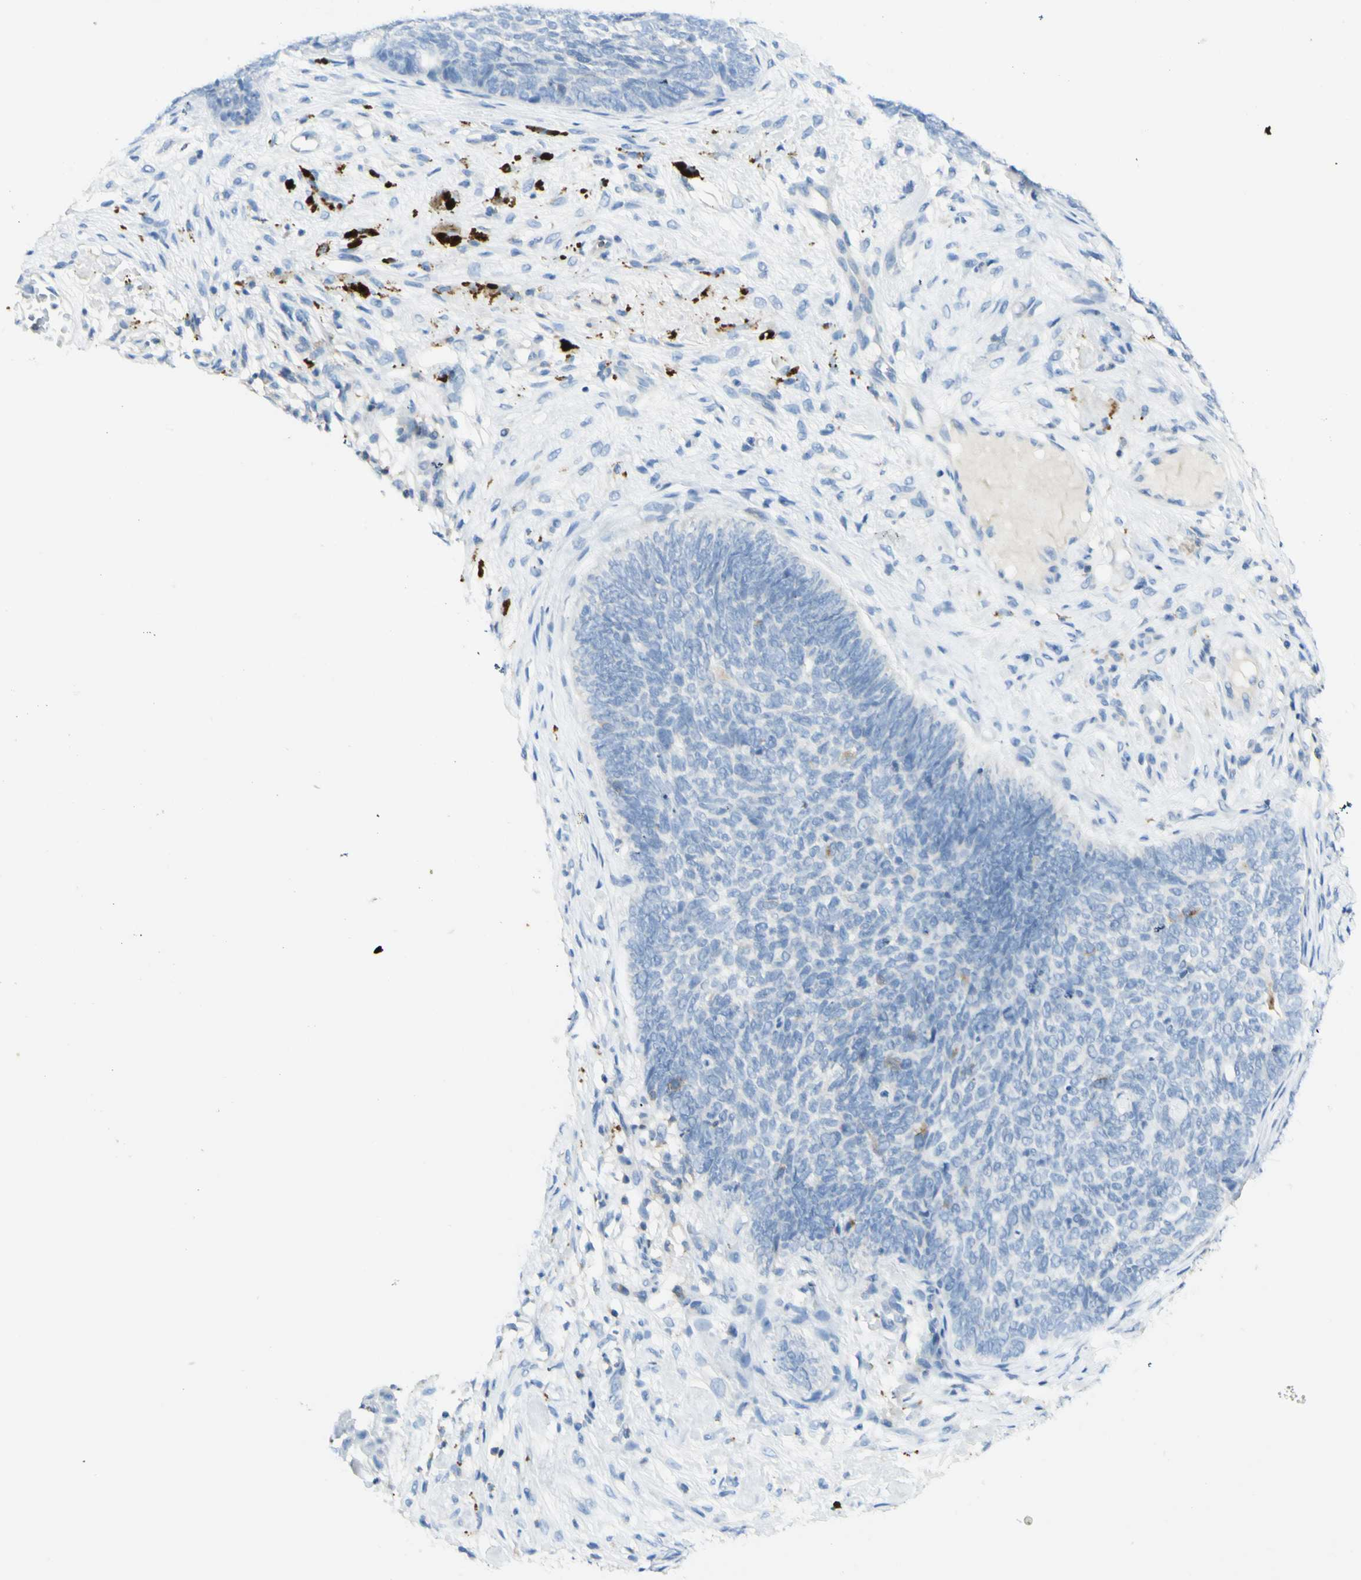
{"staining": {"intensity": "negative", "quantity": "none", "location": "none"}, "tissue": "skin cancer", "cell_type": "Tumor cells", "image_type": "cancer", "snomed": [{"axis": "morphology", "description": "Basal cell carcinoma"}, {"axis": "topography", "description": "Skin"}], "caption": "The immunohistochemistry (IHC) image has no significant positivity in tumor cells of skin cancer (basal cell carcinoma) tissue. The staining is performed using DAB brown chromogen with nuclei counter-stained in using hematoxylin.", "gene": "GDF15", "patient": {"sex": "female", "age": 84}}